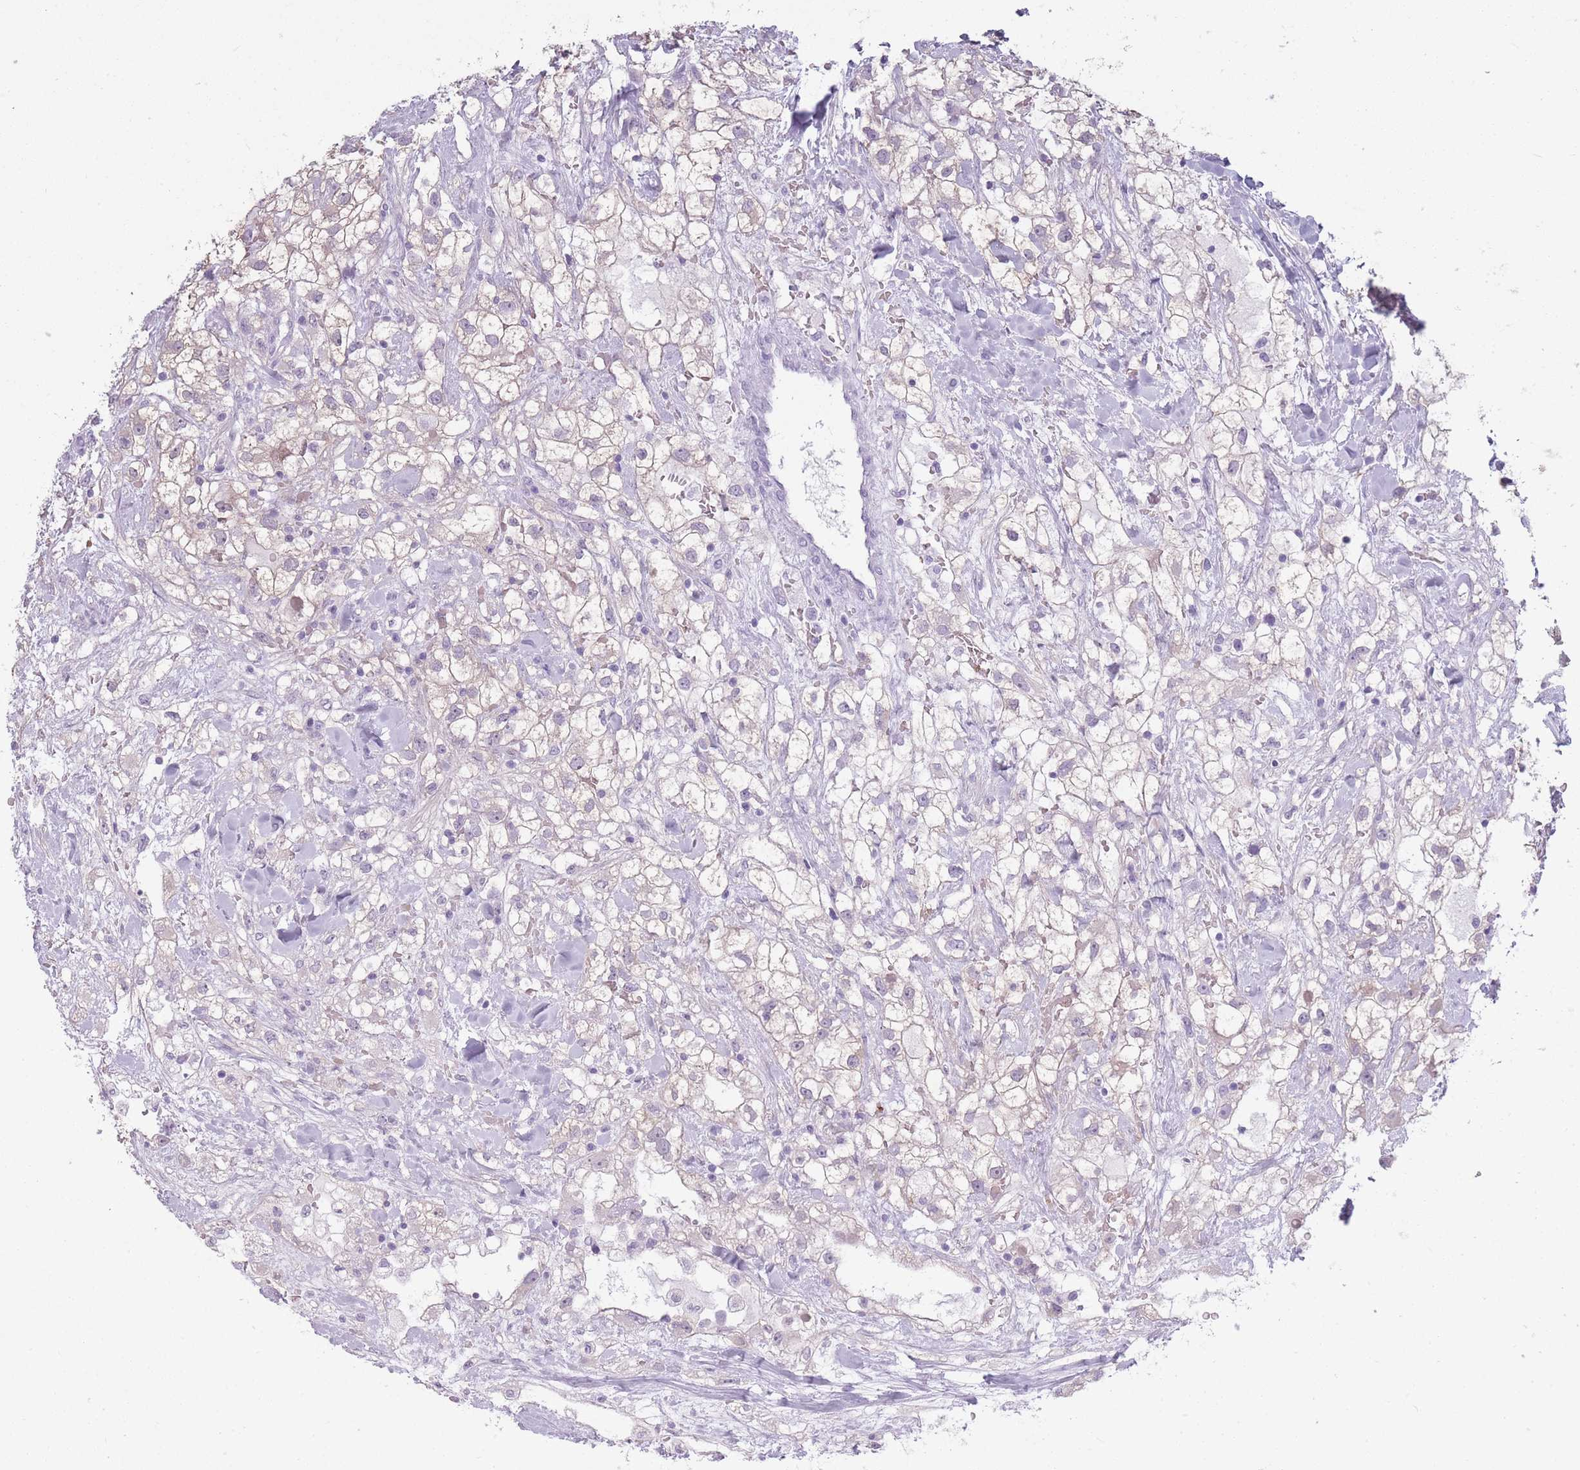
{"staining": {"intensity": "negative", "quantity": "none", "location": "none"}, "tissue": "renal cancer", "cell_type": "Tumor cells", "image_type": "cancer", "snomed": [{"axis": "morphology", "description": "Adenocarcinoma, NOS"}, {"axis": "topography", "description": "Kidney"}], "caption": "Renal cancer (adenocarcinoma) was stained to show a protein in brown. There is no significant positivity in tumor cells.", "gene": "OR7C1", "patient": {"sex": "male", "age": 59}}